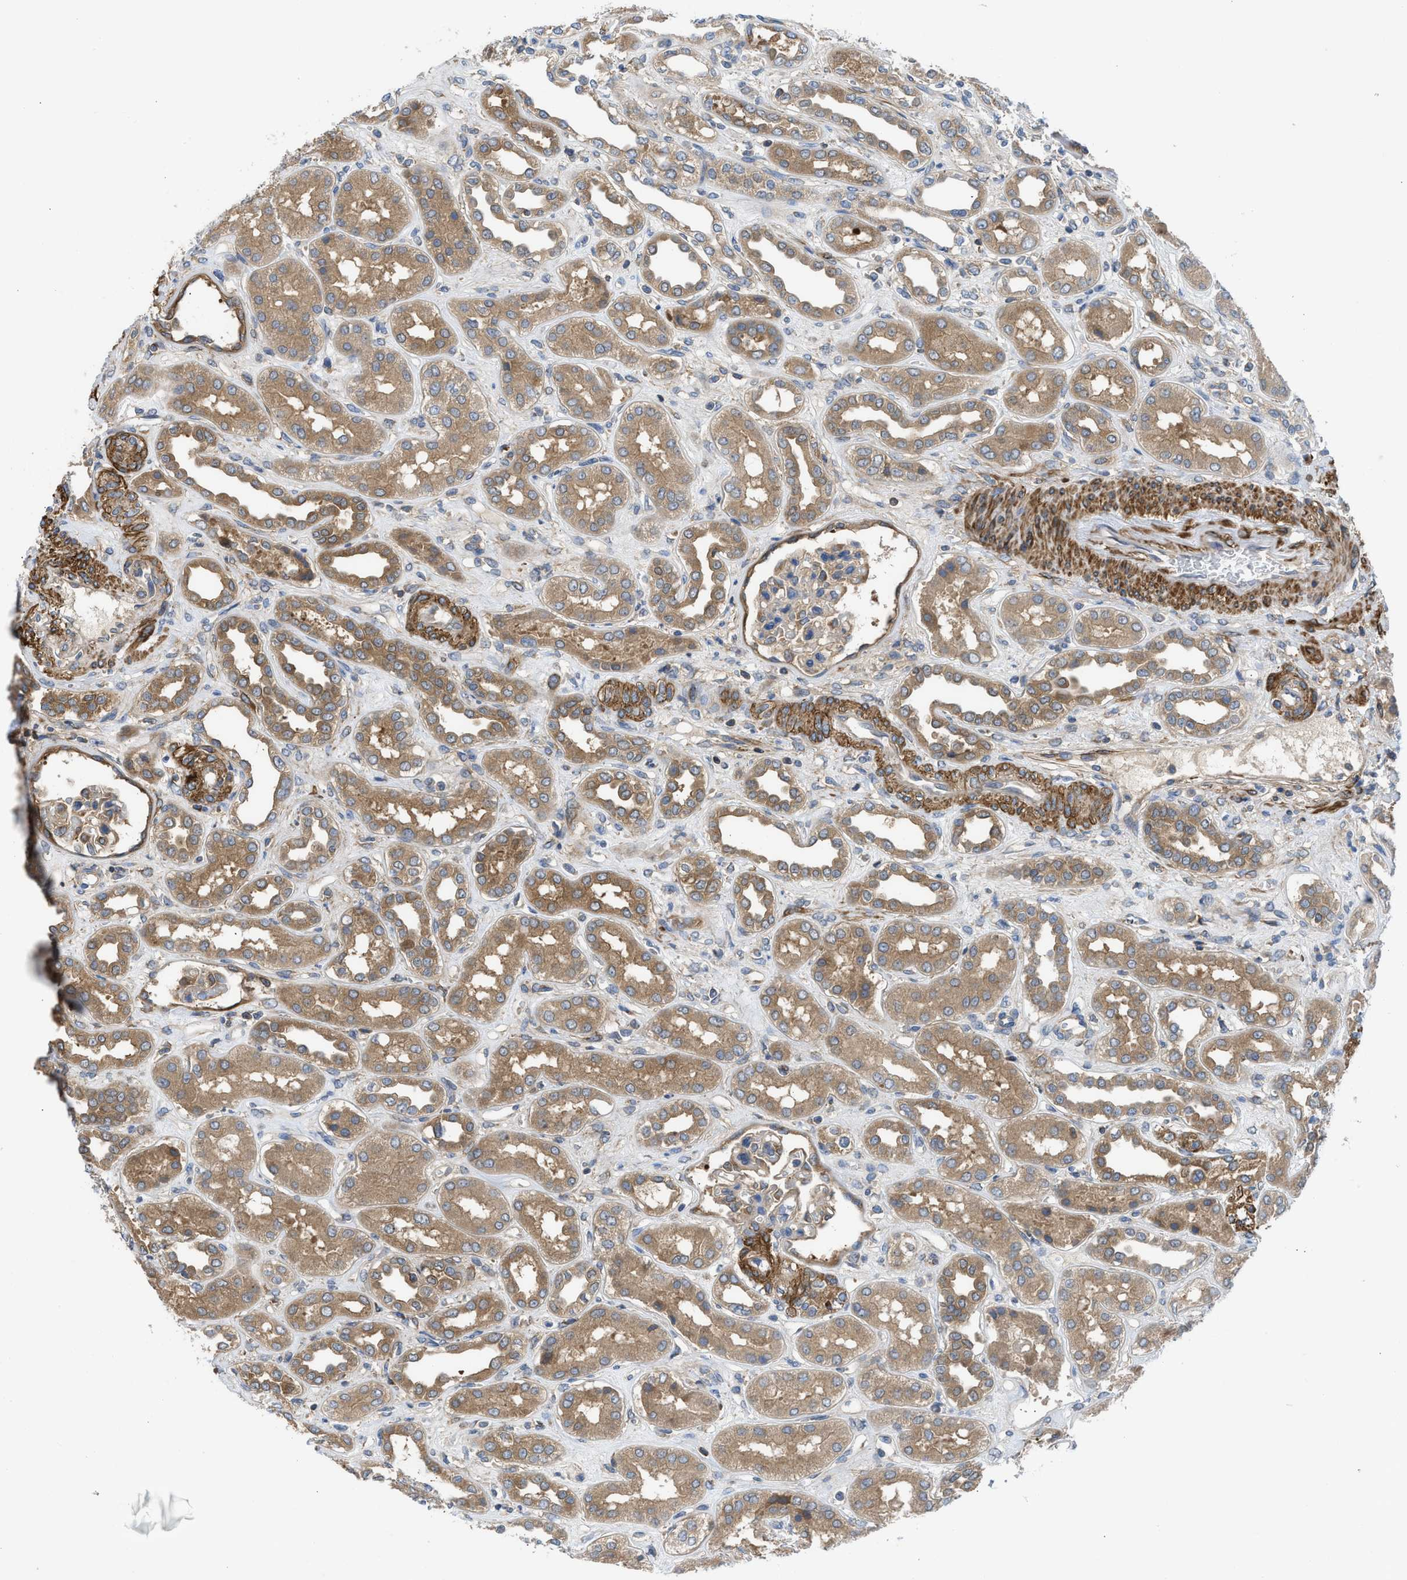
{"staining": {"intensity": "moderate", "quantity": "25%-75%", "location": "cytoplasmic/membranous"}, "tissue": "kidney", "cell_type": "Cells in glomeruli", "image_type": "normal", "snomed": [{"axis": "morphology", "description": "Normal tissue, NOS"}, {"axis": "topography", "description": "Kidney"}], "caption": "Immunohistochemistry of normal kidney shows medium levels of moderate cytoplasmic/membranous staining in approximately 25%-75% of cells in glomeruli.", "gene": "CHKB", "patient": {"sex": "male", "age": 59}}